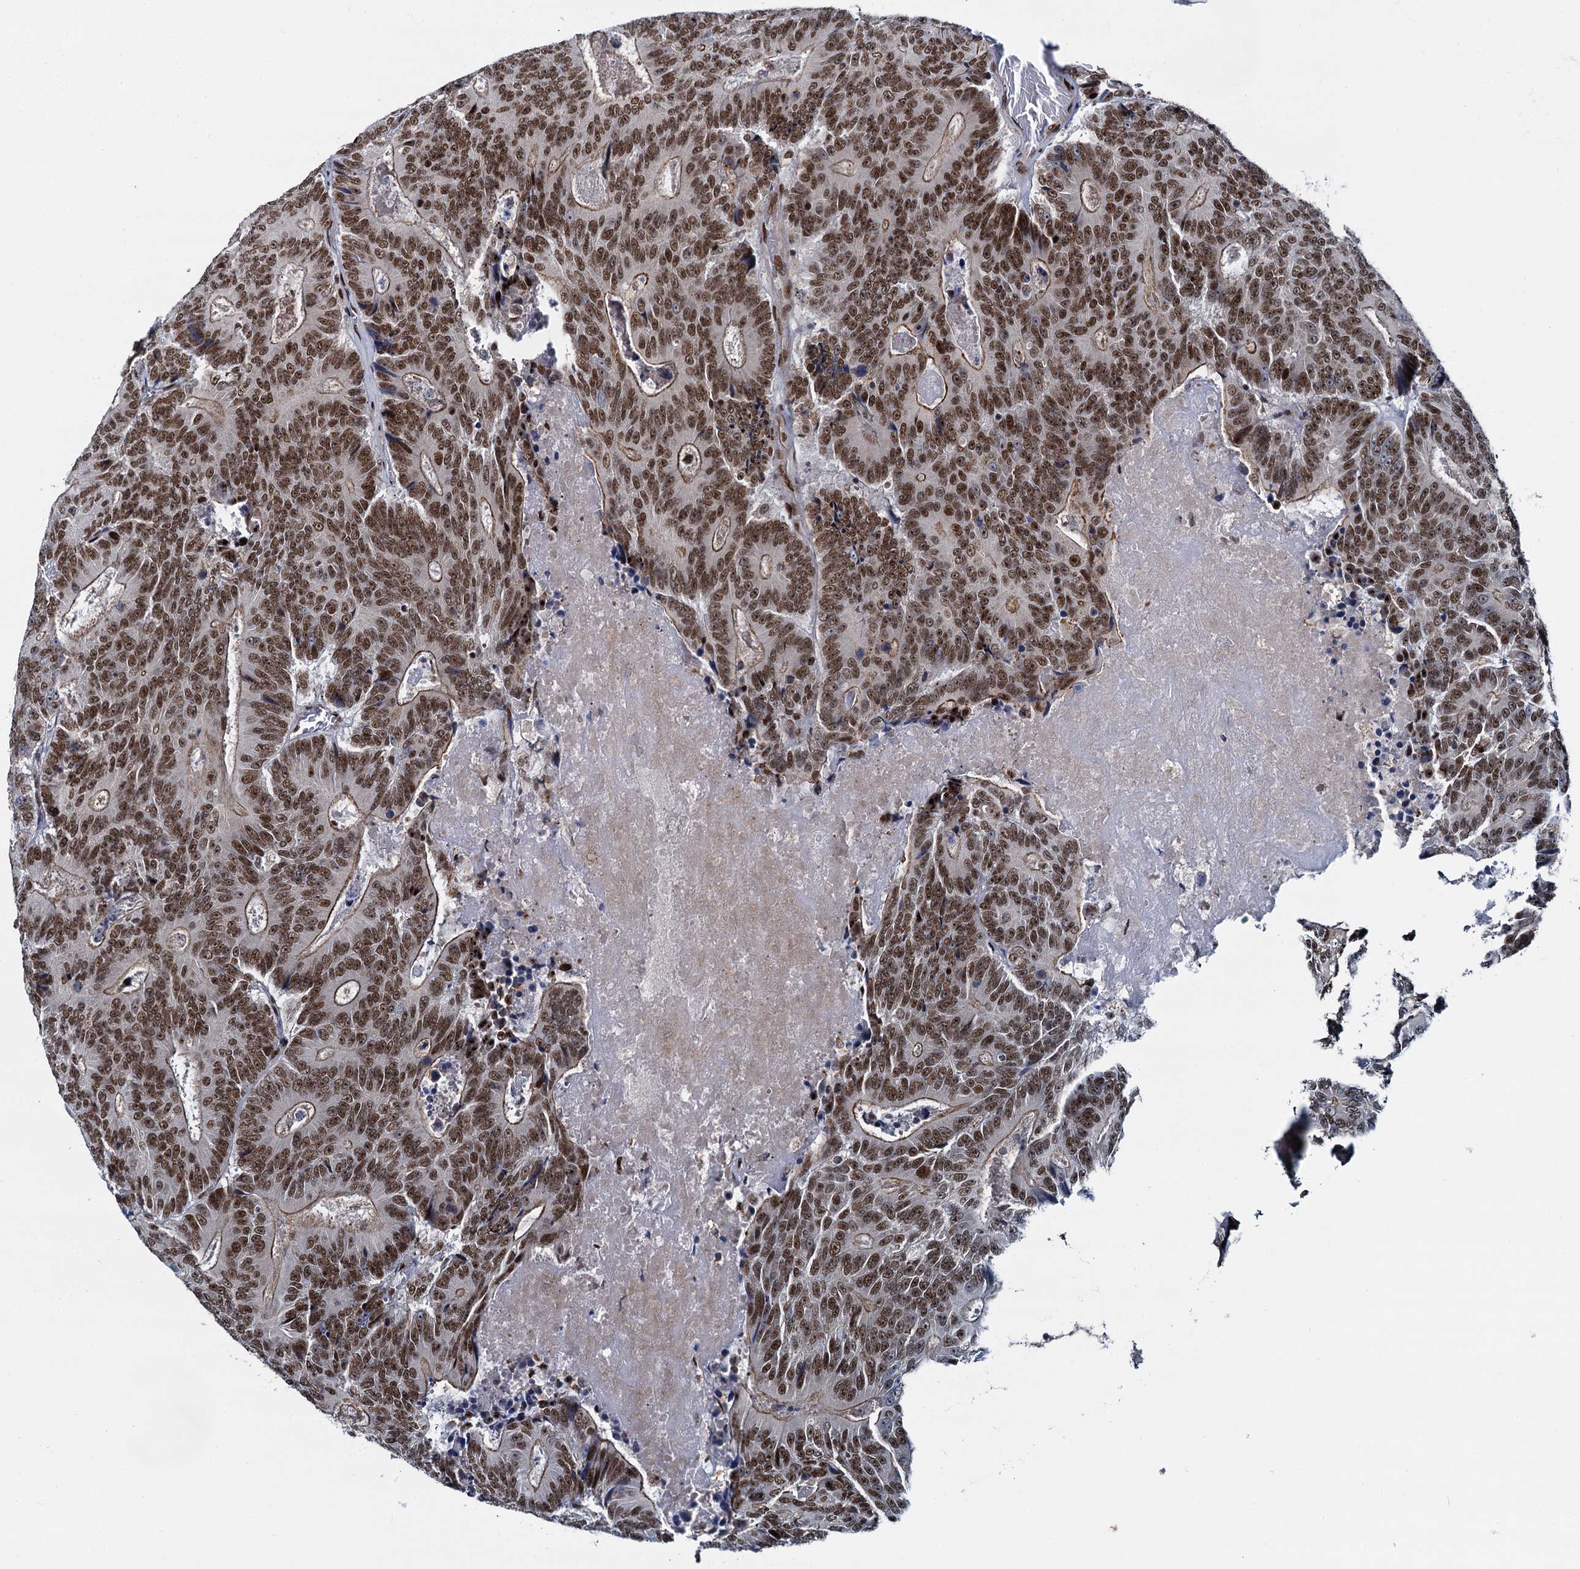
{"staining": {"intensity": "moderate", "quantity": ">75%", "location": "cytoplasmic/membranous,nuclear"}, "tissue": "colorectal cancer", "cell_type": "Tumor cells", "image_type": "cancer", "snomed": [{"axis": "morphology", "description": "Adenocarcinoma, NOS"}, {"axis": "topography", "description": "Colon"}], "caption": "IHC staining of colorectal cancer (adenocarcinoma), which exhibits medium levels of moderate cytoplasmic/membranous and nuclear expression in approximately >75% of tumor cells indicating moderate cytoplasmic/membranous and nuclear protein expression. The staining was performed using DAB (3,3'-diaminobenzidine) (brown) for protein detection and nuclei were counterstained in hematoxylin (blue).", "gene": "RUFY2", "patient": {"sex": "male", "age": 83}}